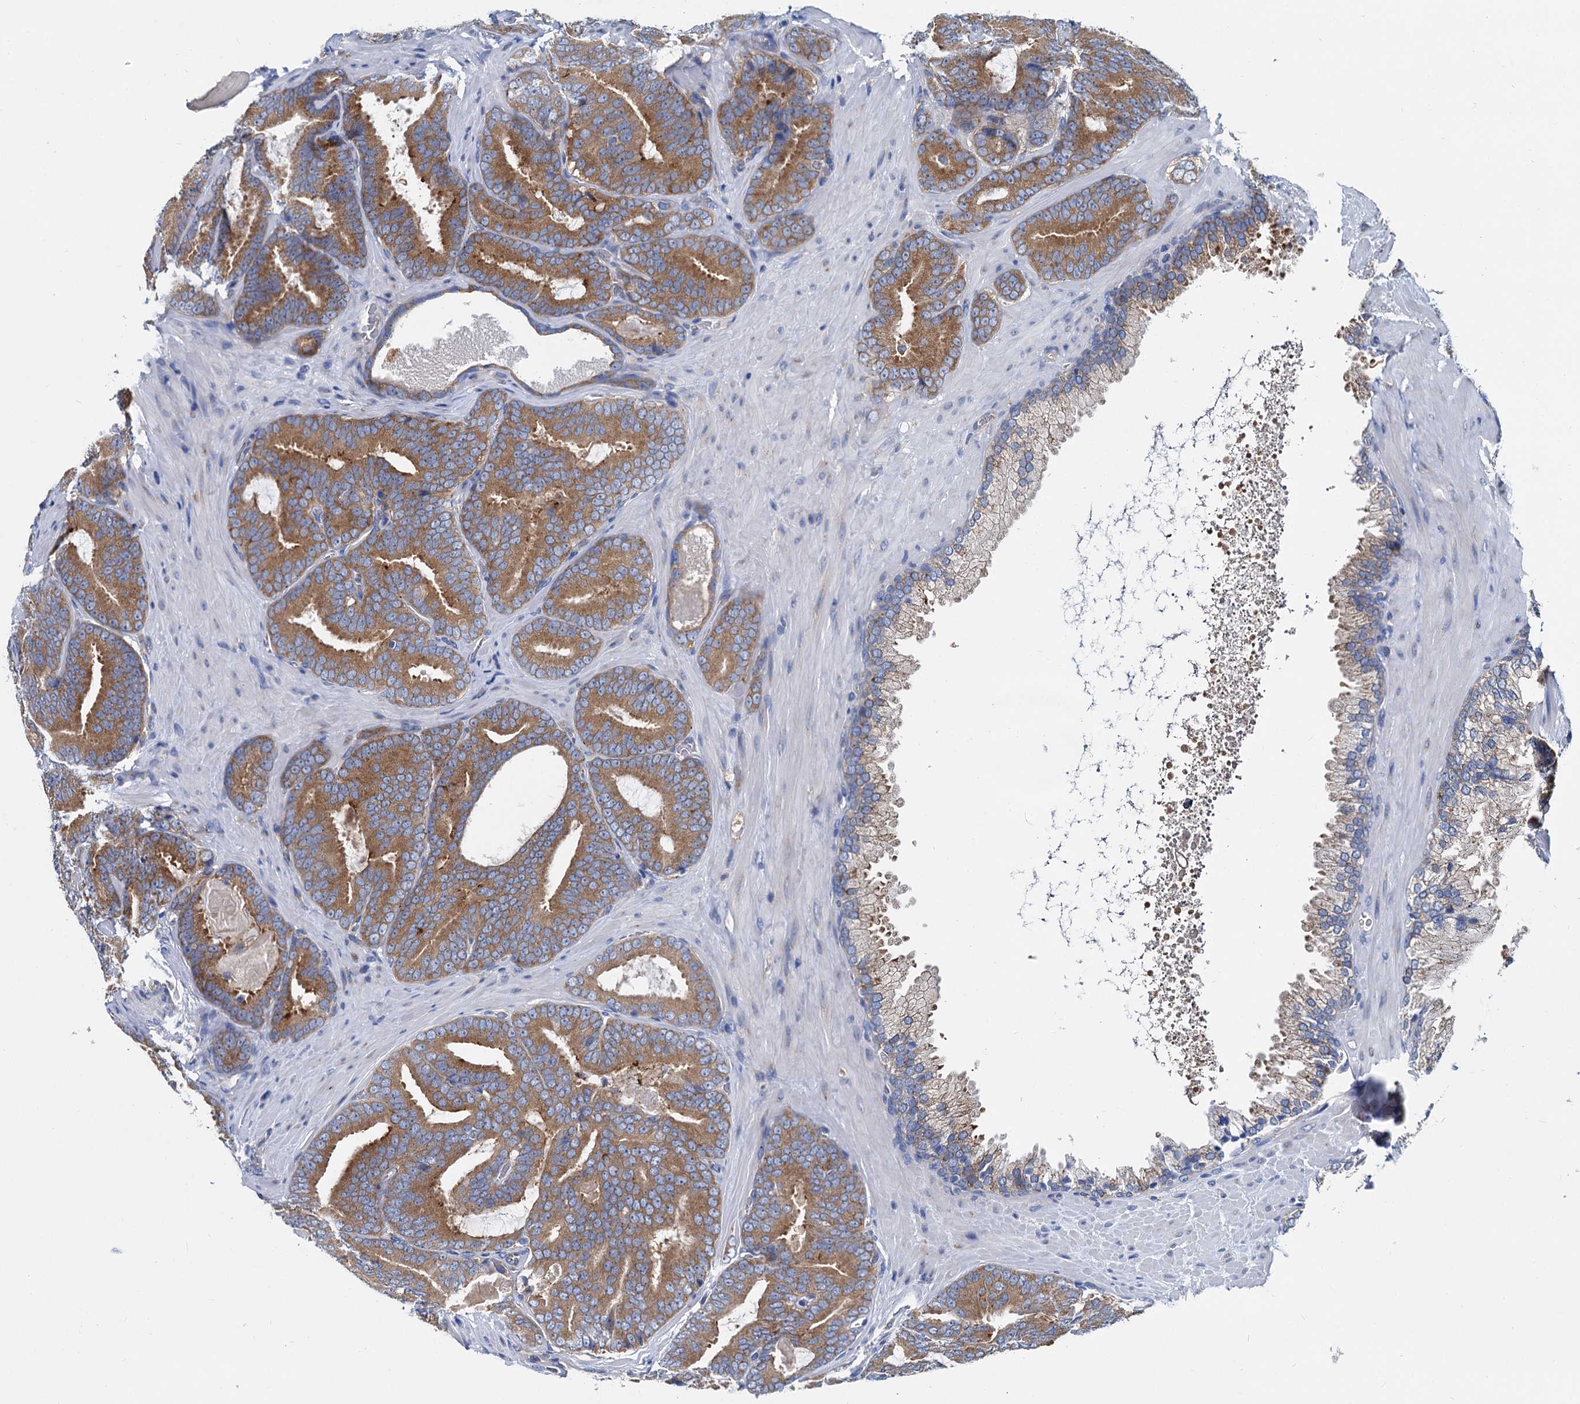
{"staining": {"intensity": "moderate", "quantity": ">75%", "location": "cytoplasmic/membranous"}, "tissue": "prostate cancer", "cell_type": "Tumor cells", "image_type": "cancer", "snomed": [{"axis": "morphology", "description": "Adenocarcinoma, High grade"}, {"axis": "topography", "description": "Prostate"}], "caption": "Prostate adenocarcinoma (high-grade) tissue shows moderate cytoplasmic/membranous positivity in approximately >75% of tumor cells", "gene": "QARS1", "patient": {"sex": "male", "age": 66}}